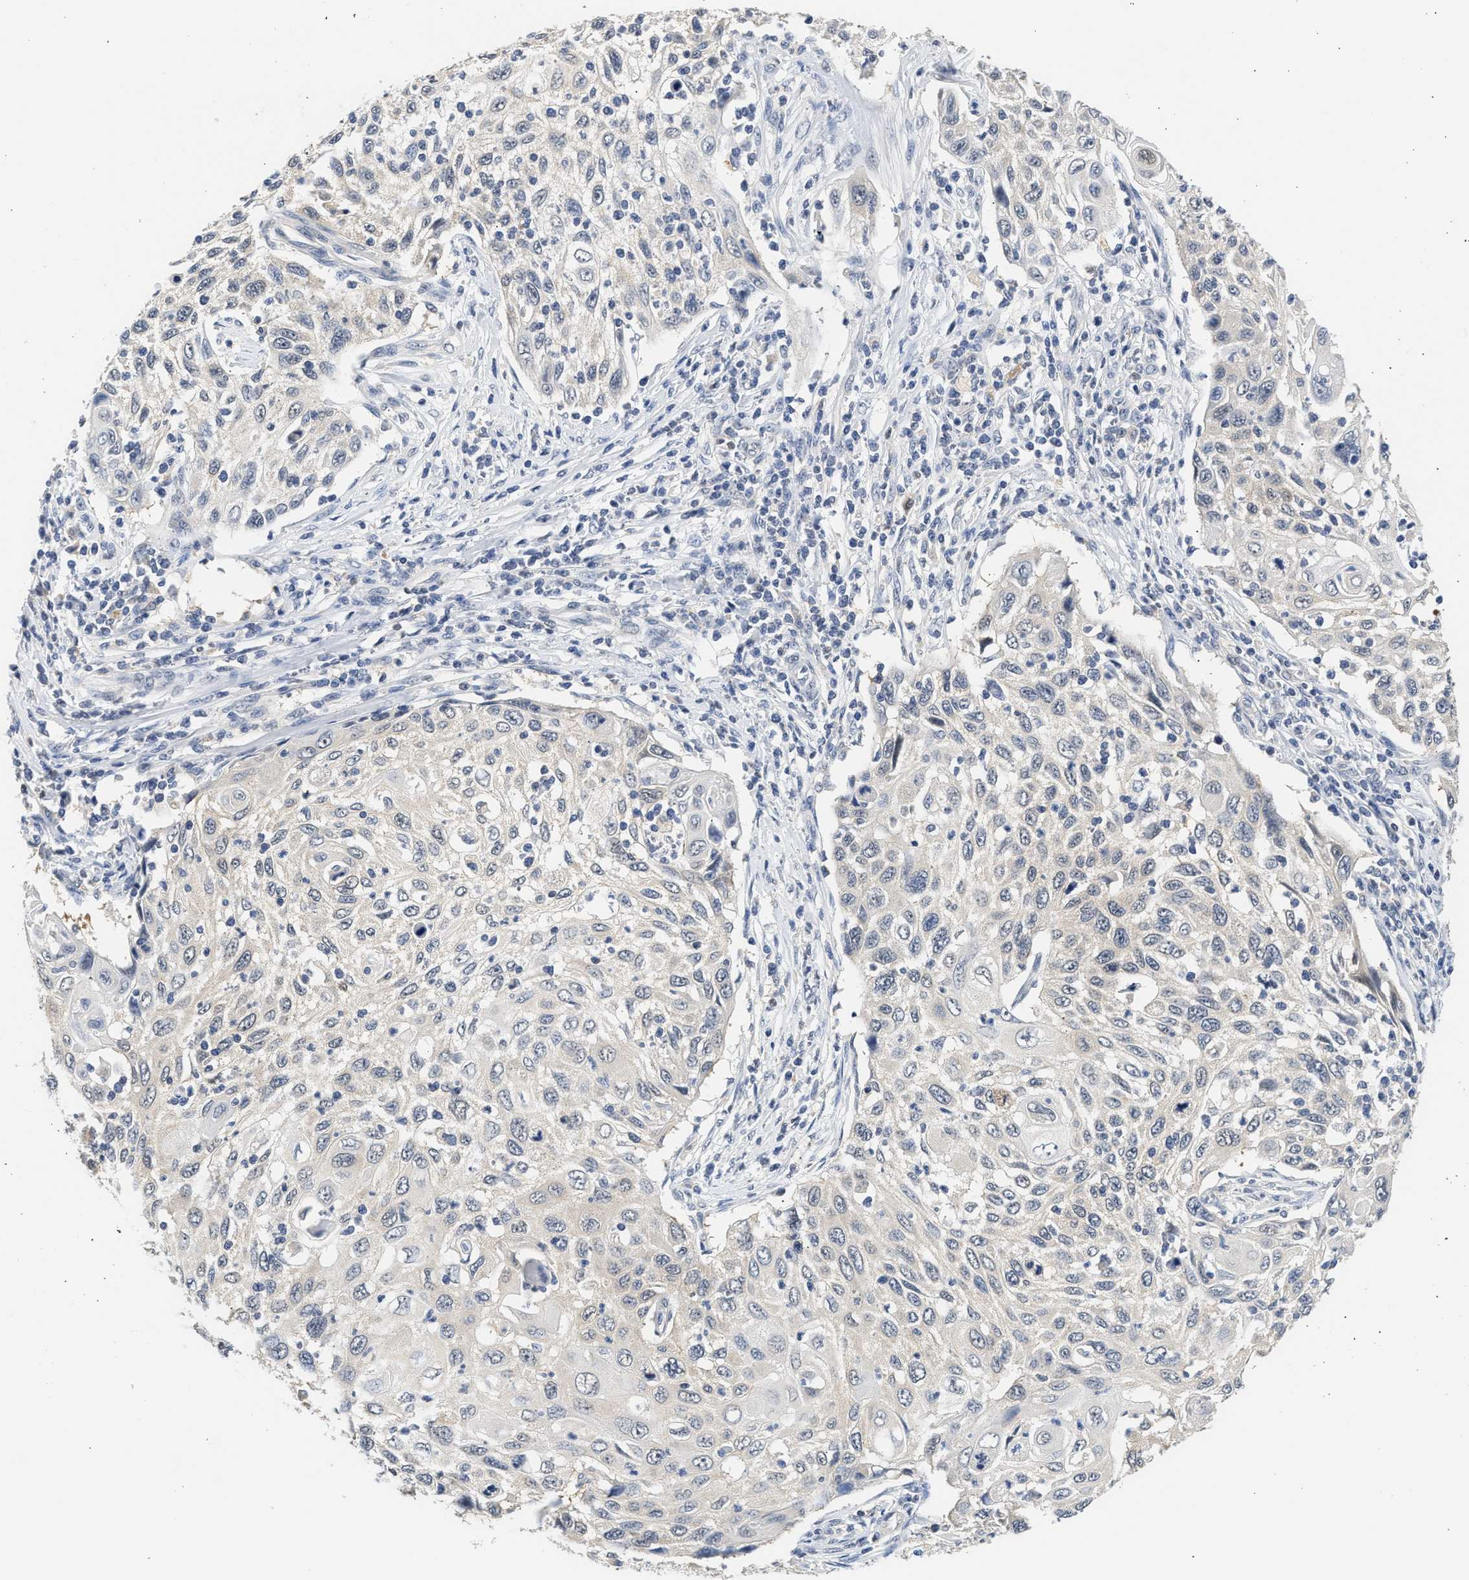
{"staining": {"intensity": "negative", "quantity": "none", "location": "none"}, "tissue": "cervical cancer", "cell_type": "Tumor cells", "image_type": "cancer", "snomed": [{"axis": "morphology", "description": "Squamous cell carcinoma, NOS"}, {"axis": "topography", "description": "Cervix"}], "caption": "An immunohistochemistry micrograph of cervical squamous cell carcinoma is shown. There is no staining in tumor cells of cervical squamous cell carcinoma.", "gene": "PPM1L", "patient": {"sex": "female", "age": 70}}